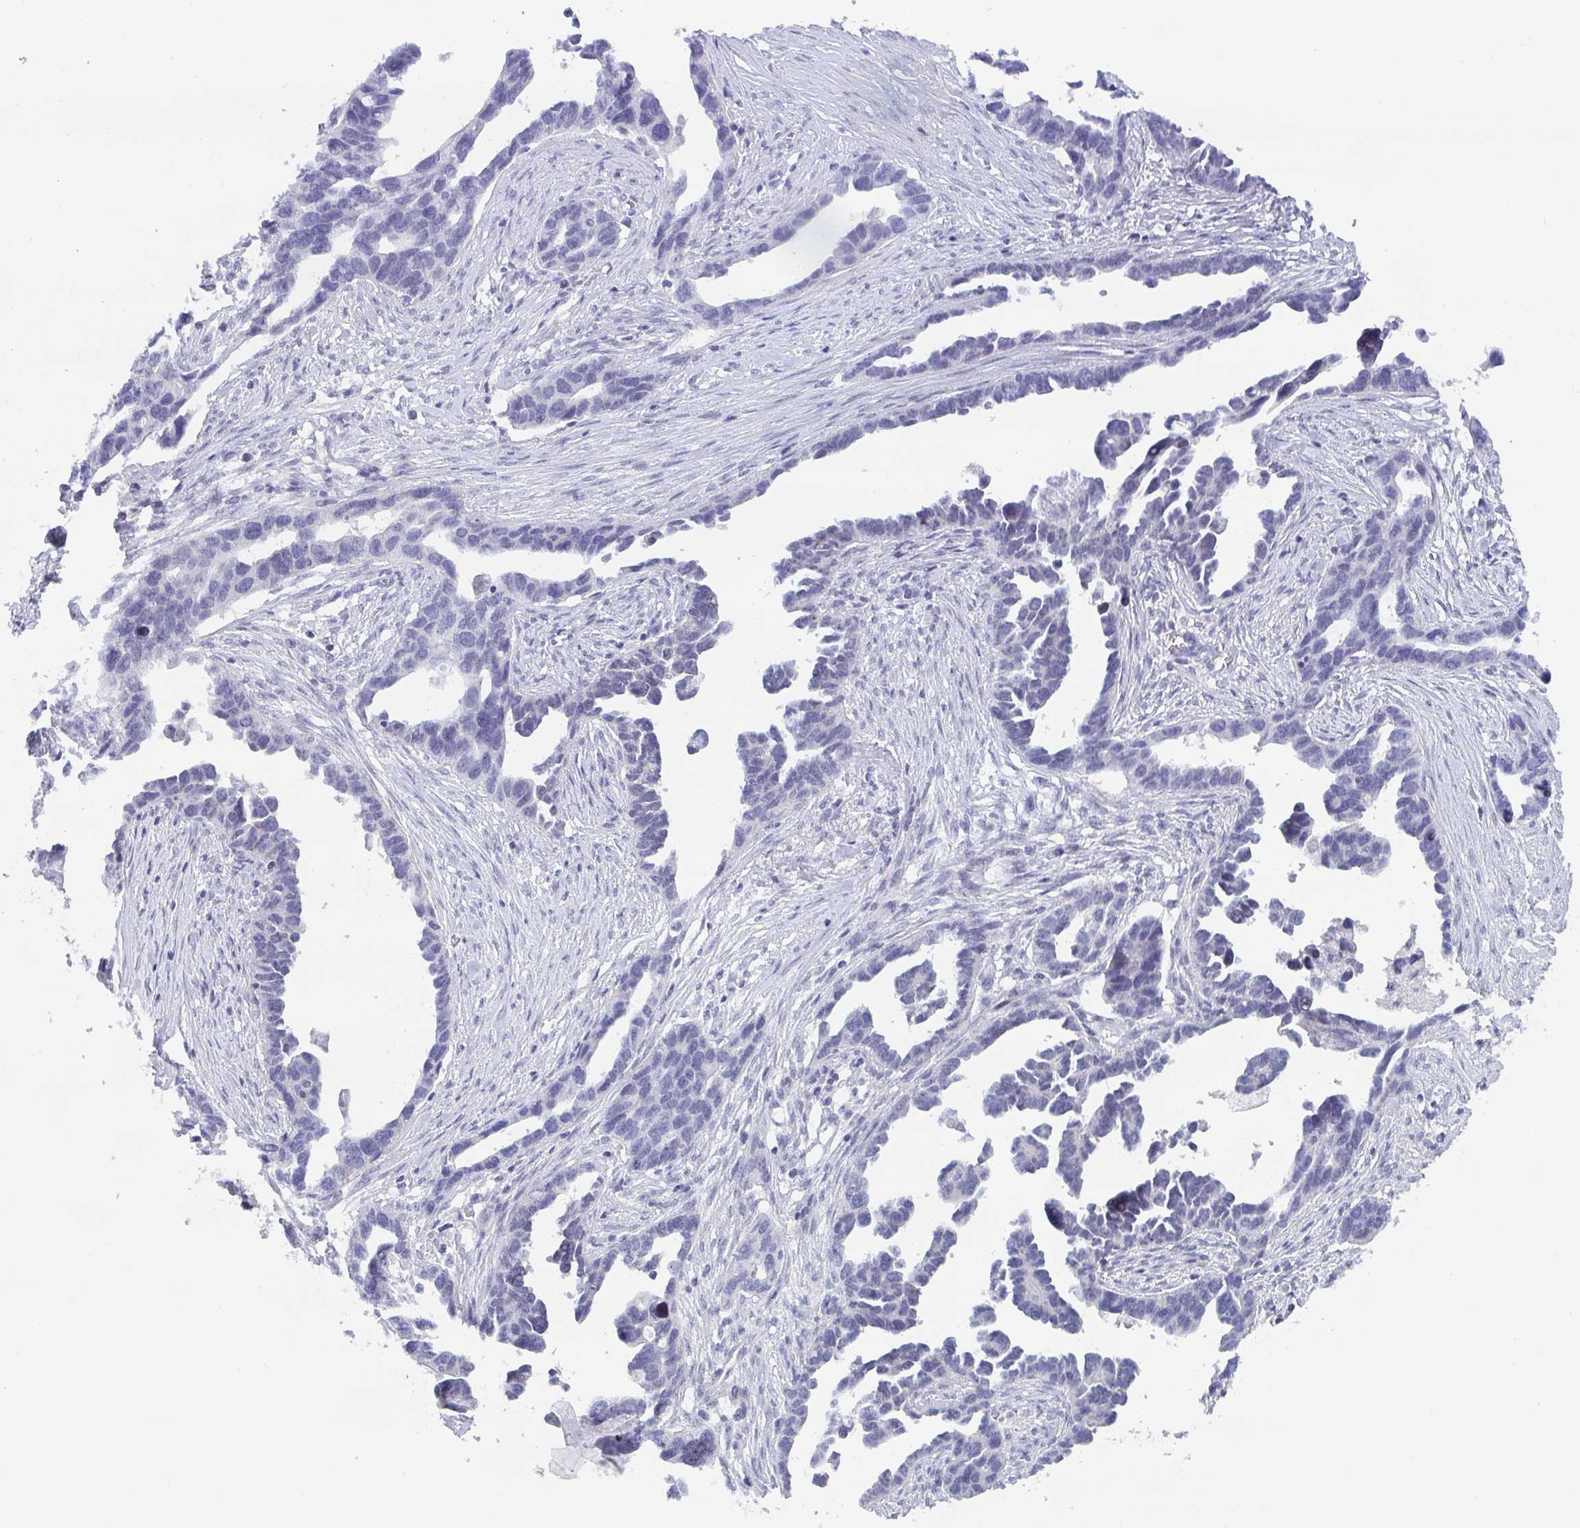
{"staining": {"intensity": "negative", "quantity": "none", "location": "none"}, "tissue": "ovarian cancer", "cell_type": "Tumor cells", "image_type": "cancer", "snomed": [{"axis": "morphology", "description": "Cystadenocarcinoma, serous, NOS"}, {"axis": "topography", "description": "Ovary"}], "caption": "Immunohistochemical staining of ovarian cancer (serous cystadenocarcinoma) demonstrates no significant positivity in tumor cells.", "gene": "BMAL2", "patient": {"sex": "female", "age": 54}}